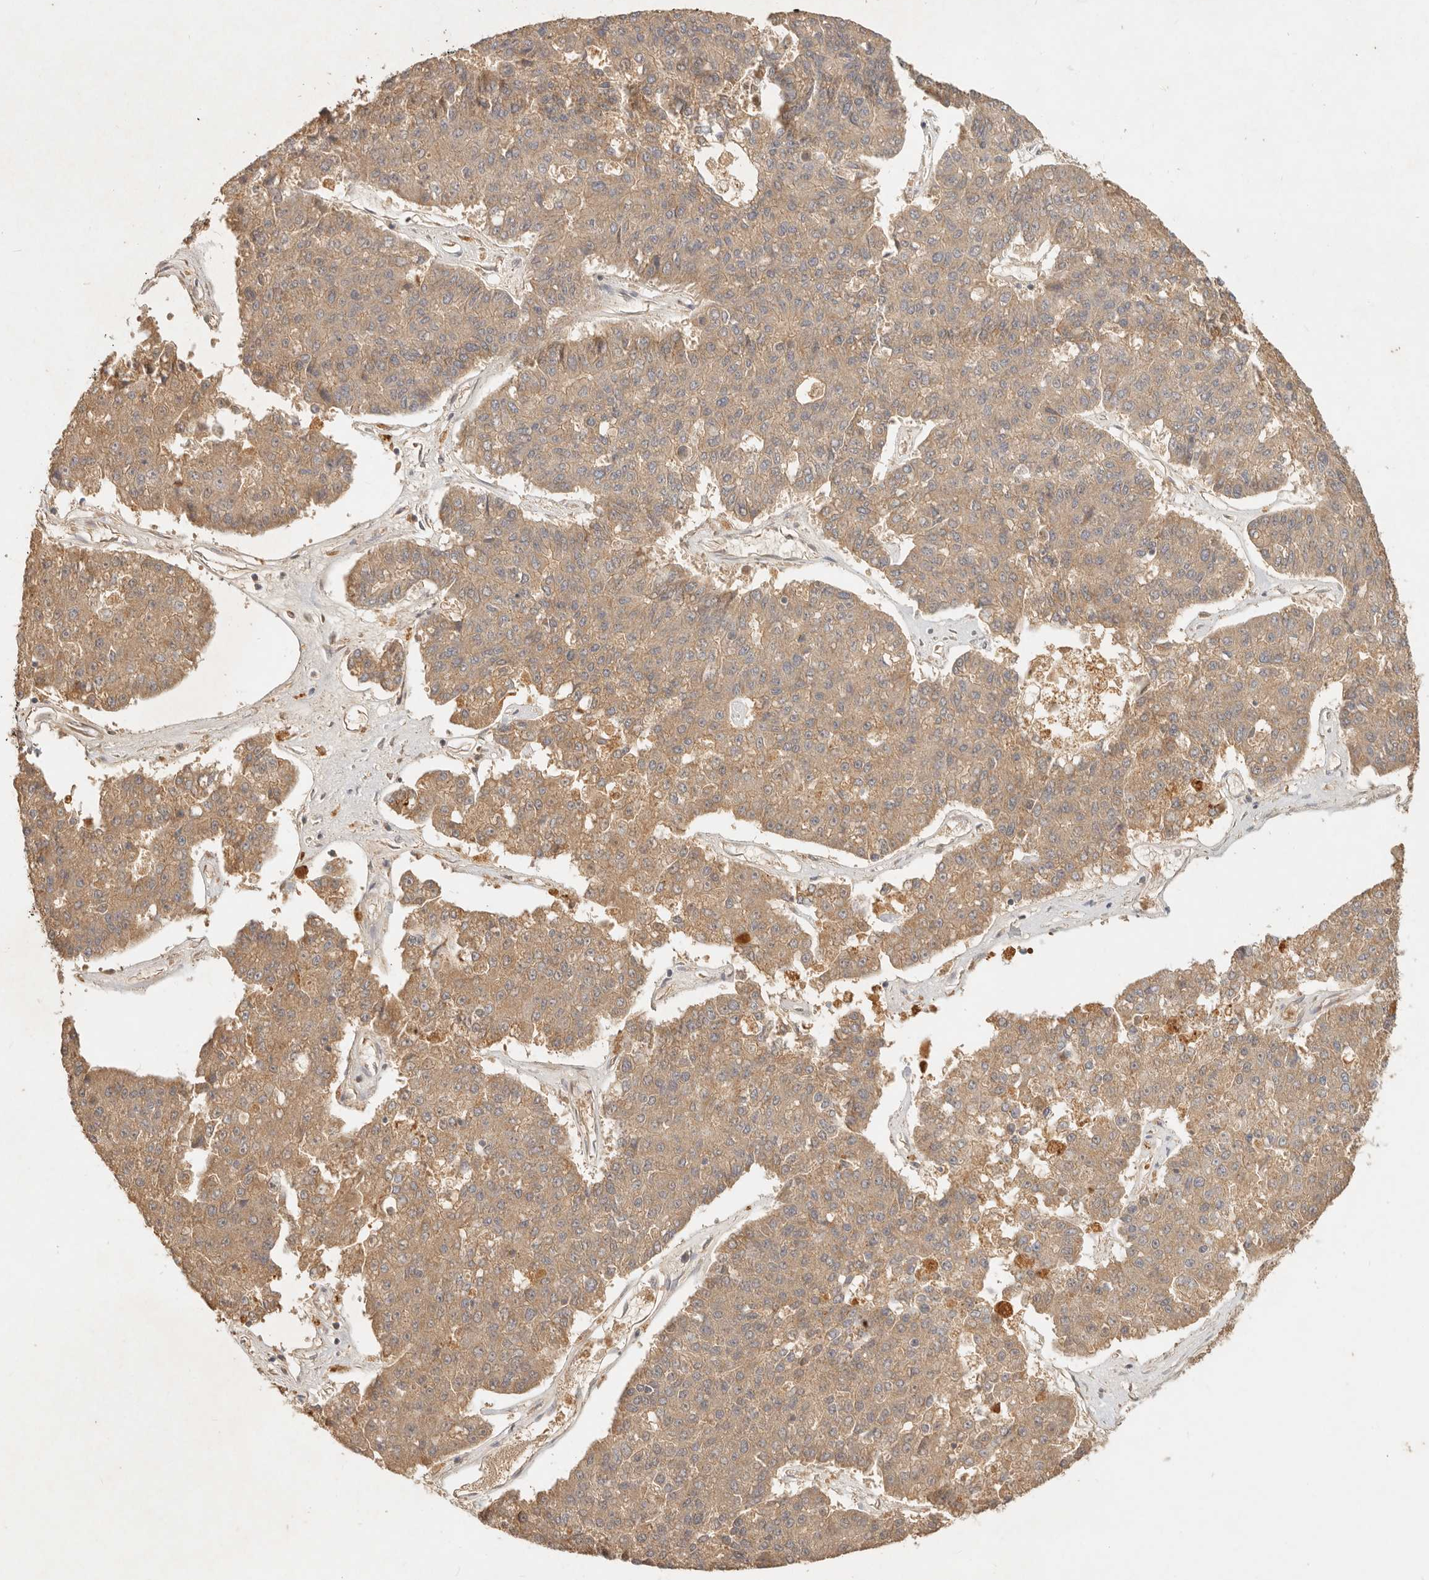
{"staining": {"intensity": "moderate", "quantity": ">75%", "location": "cytoplasmic/membranous"}, "tissue": "pancreatic cancer", "cell_type": "Tumor cells", "image_type": "cancer", "snomed": [{"axis": "morphology", "description": "Adenocarcinoma, NOS"}, {"axis": "topography", "description": "Pancreas"}], "caption": "Immunohistochemical staining of human pancreatic cancer displays medium levels of moderate cytoplasmic/membranous protein expression in about >75% of tumor cells.", "gene": "FREM2", "patient": {"sex": "male", "age": 50}}